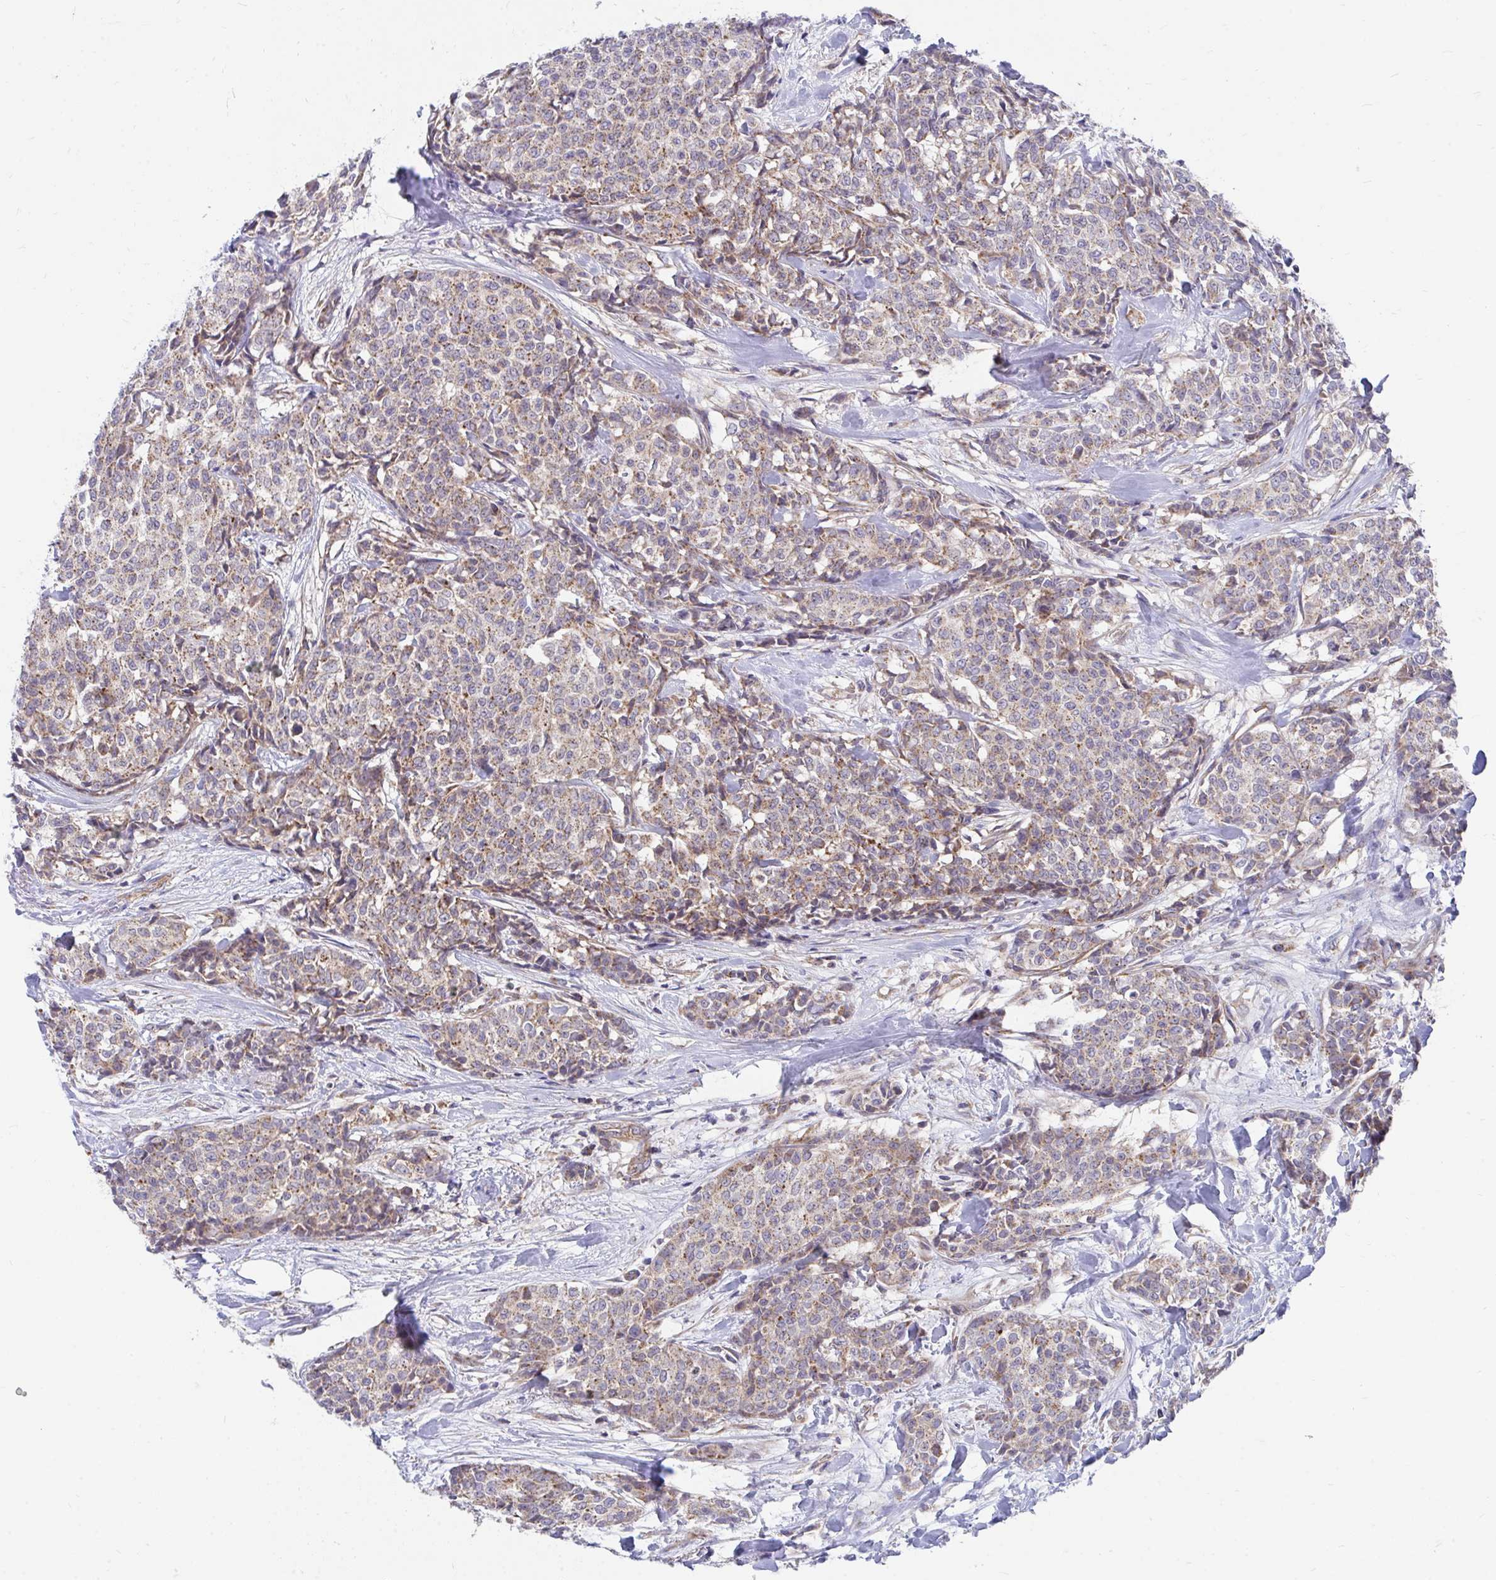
{"staining": {"intensity": "moderate", "quantity": ">75%", "location": "cytoplasmic/membranous"}, "tissue": "breast cancer", "cell_type": "Tumor cells", "image_type": "cancer", "snomed": [{"axis": "morphology", "description": "Duct carcinoma"}, {"axis": "topography", "description": "Breast"}], "caption": "DAB immunohistochemical staining of breast cancer (infiltrating ductal carcinoma) shows moderate cytoplasmic/membranous protein staining in approximately >75% of tumor cells.", "gene": "FHIP1B", "patient": {"sex": "female", "age": 91}}